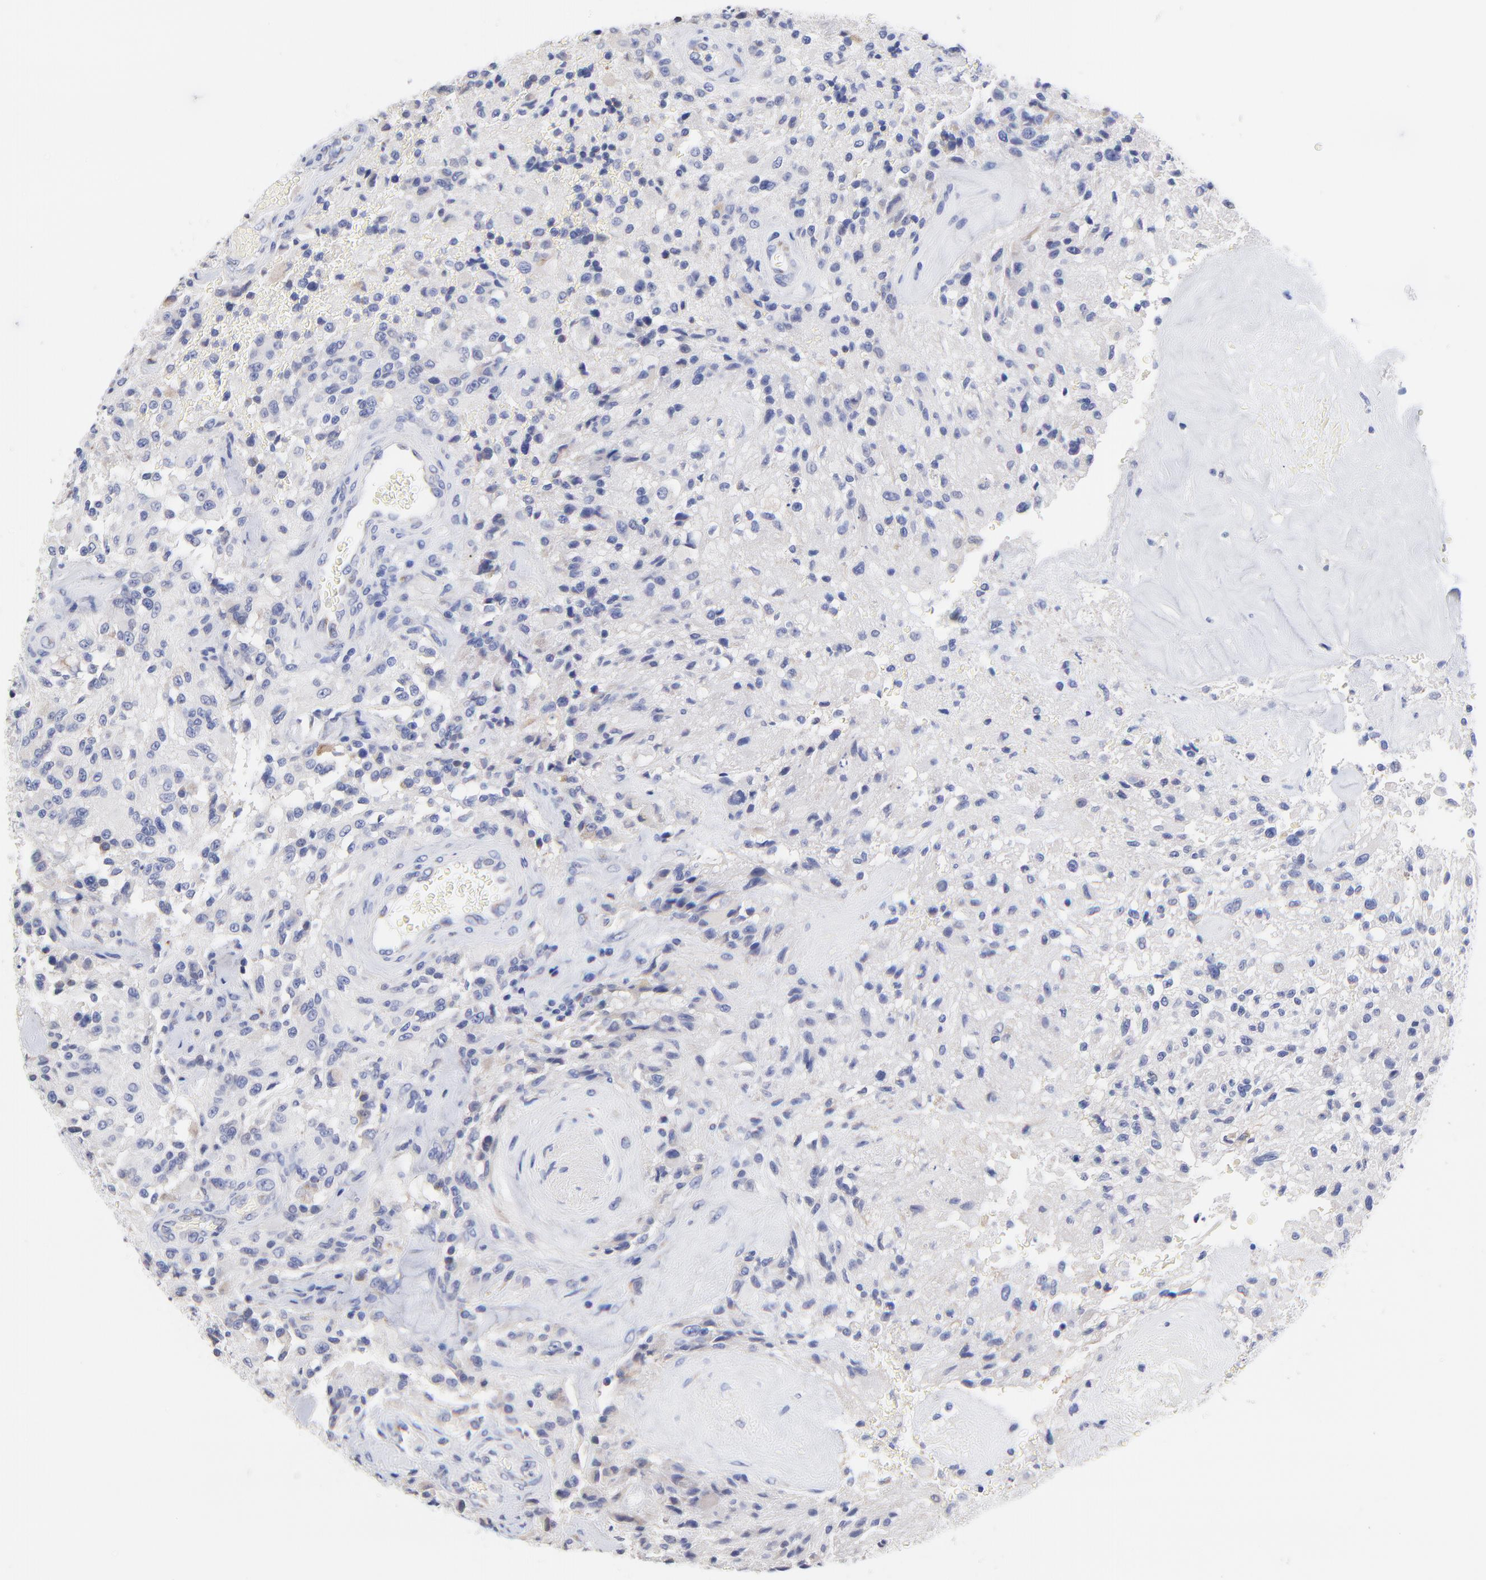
{"staining": {"intensity": "negative", "quantity": "none", "location": "none"}, "tissue": "glioma", "cell_type": "Tumor cells", "image_type": "cancer", "snomed": [{"axis": "morphology", "description": "Normal tissue, NOS"}, {"axis": "morphology", "description": "Glioma, malignant, High grade"}, {"axis": "topography", "description": "Cerebral cortex"}], "caption": "There is no significant expression in tumor cells of high-grade glioma (malignant).", "gene": "LAX1", "patient": {"sex": "male", "age": 56}}